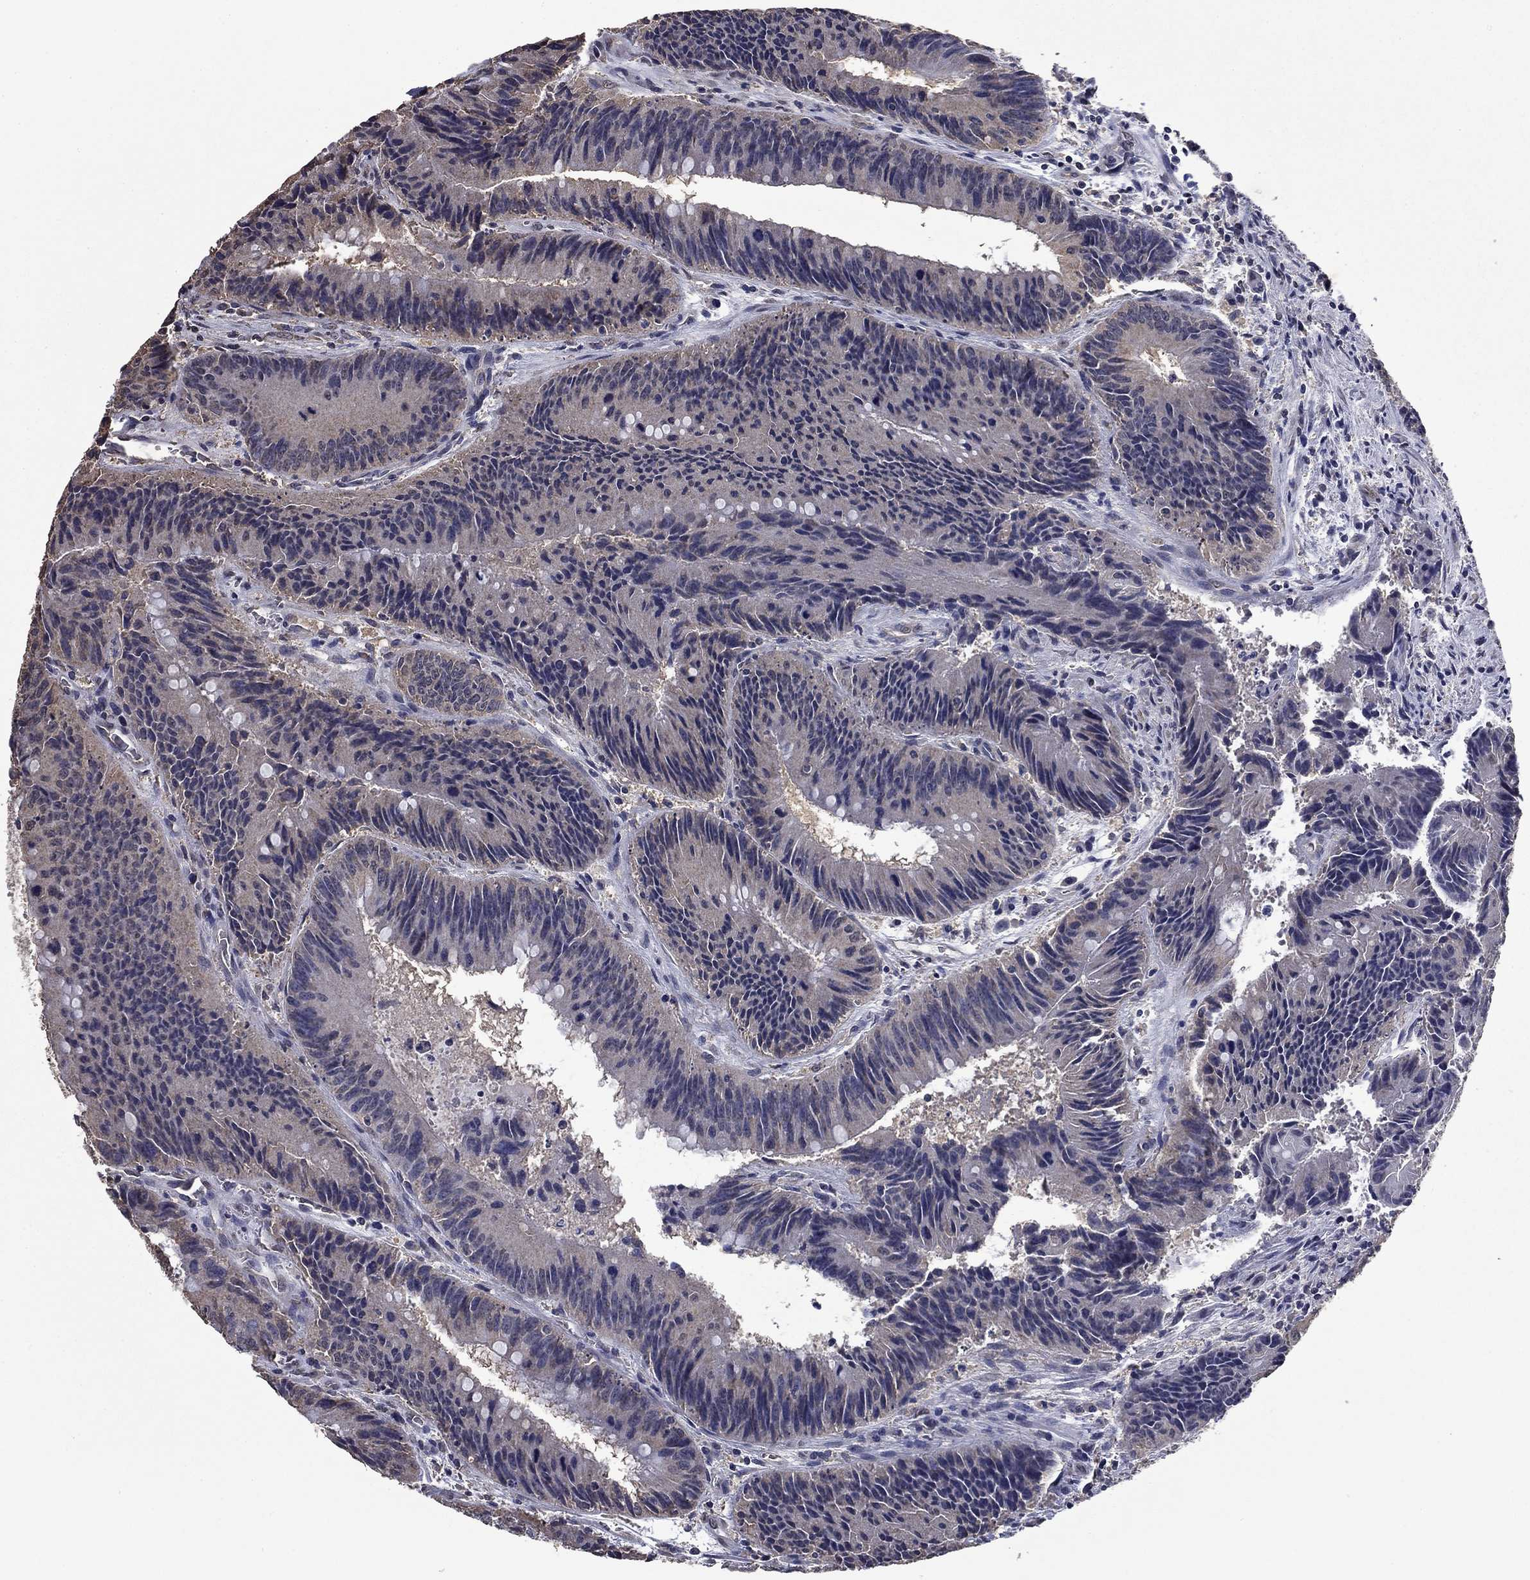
{"staining": {"intensity": "negative", "quantity": "none", "location": "none"}, "tissue": "colorectal cancer", "cell_type": "Tumor cells", "image_type": "cancer", "snomed": [{"axis": "morphology", "description": "Adenocarcinoma, NOS"}, {"axis": "topography", "description": "Rectum"}], "caption": "An immunohistochemistry histopathology image of colorectal cancer (adenocarcinoma) is shown. There is no staining in tumor cells of colorectal cancer (adenocarcinoma).", "gene": "MFAP3L", "patient": {"sex": "female", "age": 72}}